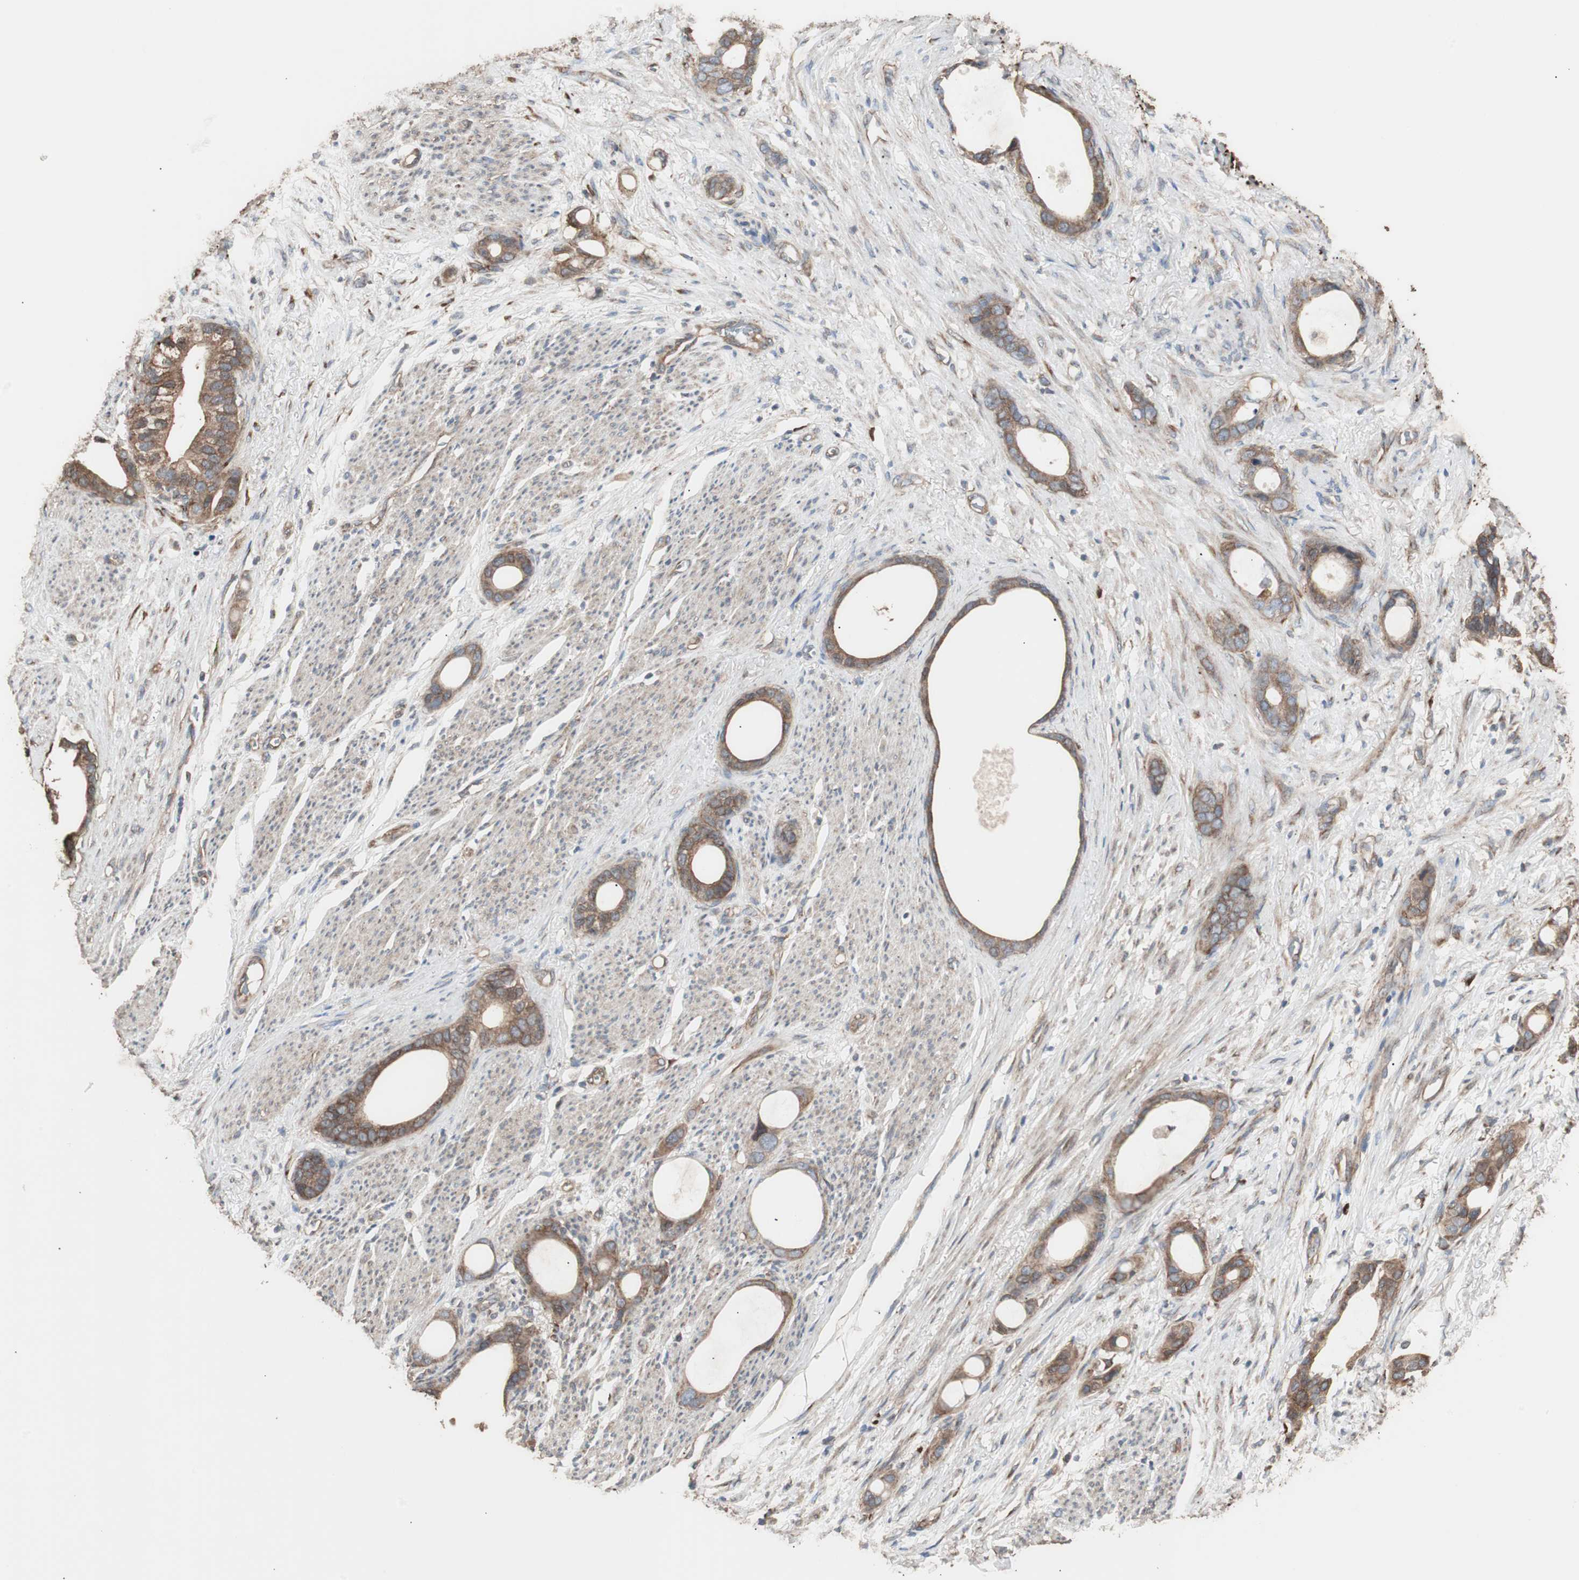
{"staining": {"intensity": "strong", "quantity": ">75%", "location": "cytoplasmic/membranous"}, "tissue": "stomach cancer", "cell_type": "Tumor cells", "image_type": "cancer", "snomed": [{"axis": "morphology", "description": "Adenocarcinoma, NOS"}, {"axis": "topography", "description": "Stomach"}], "caption": "A micrograph of adenocarcinoma (stomach) stained for a protein exhibits strong cytoplasmic/membranous brown staining in tumor cells.", "gene": "LZTS1", "patient": {"sex": "female", "age": 75}}